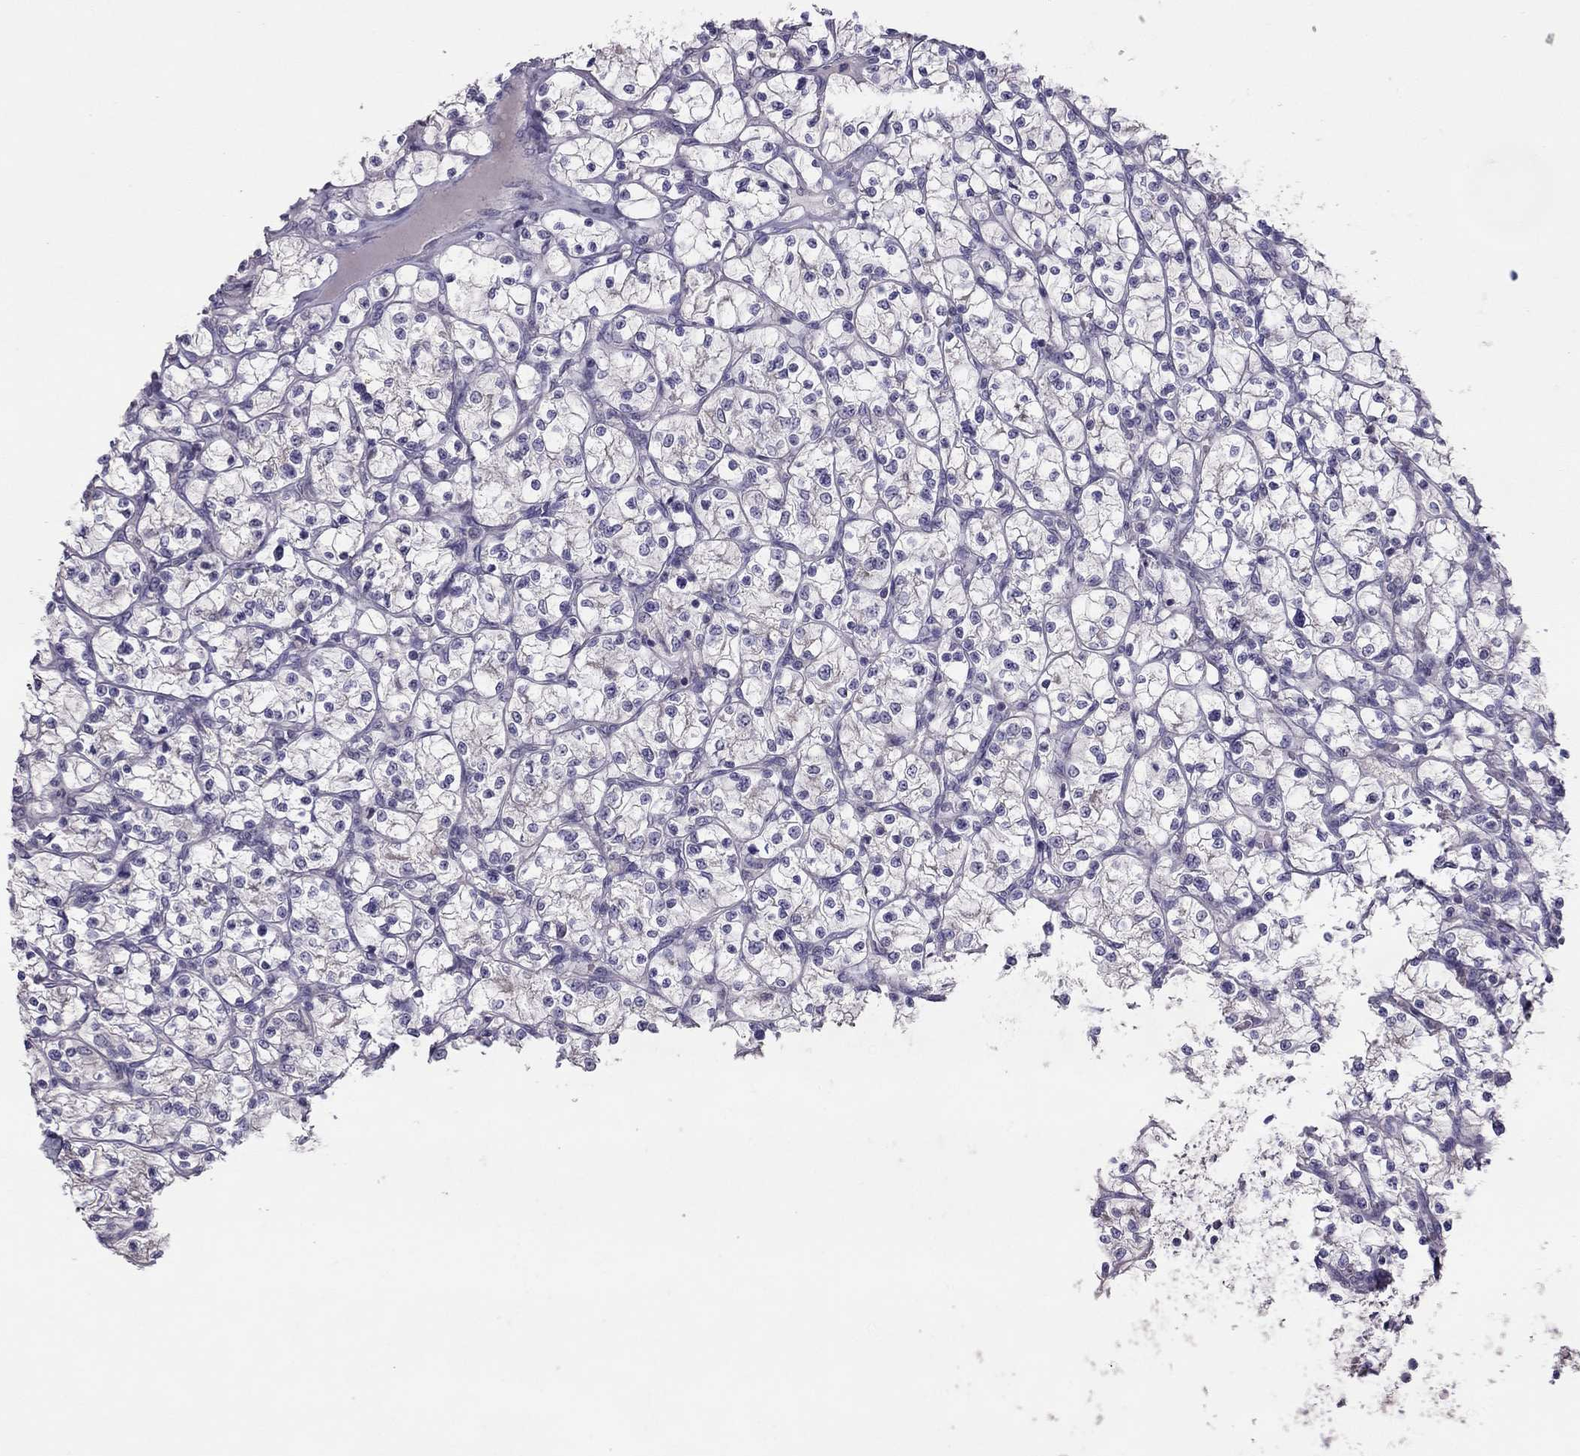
{"staining": {"intensity": "negative", "quantity": "none", "location": "none"}, "tissue": "renal cancer", "cell_type": "Tumor cells", "image_type": "cancer", "snomed": [{"axis": "morphology", "description": "Adenocarcinoma, NOS"}, {"axis": "topography", "description": "Kidney"}], "caption": "Human renal adenocarcinoma stained for a protein using immunohistochemistry displays no staining in tumor cells.", "gene": "LRRC46", "patient": {"sex": "female", "age": 64}}